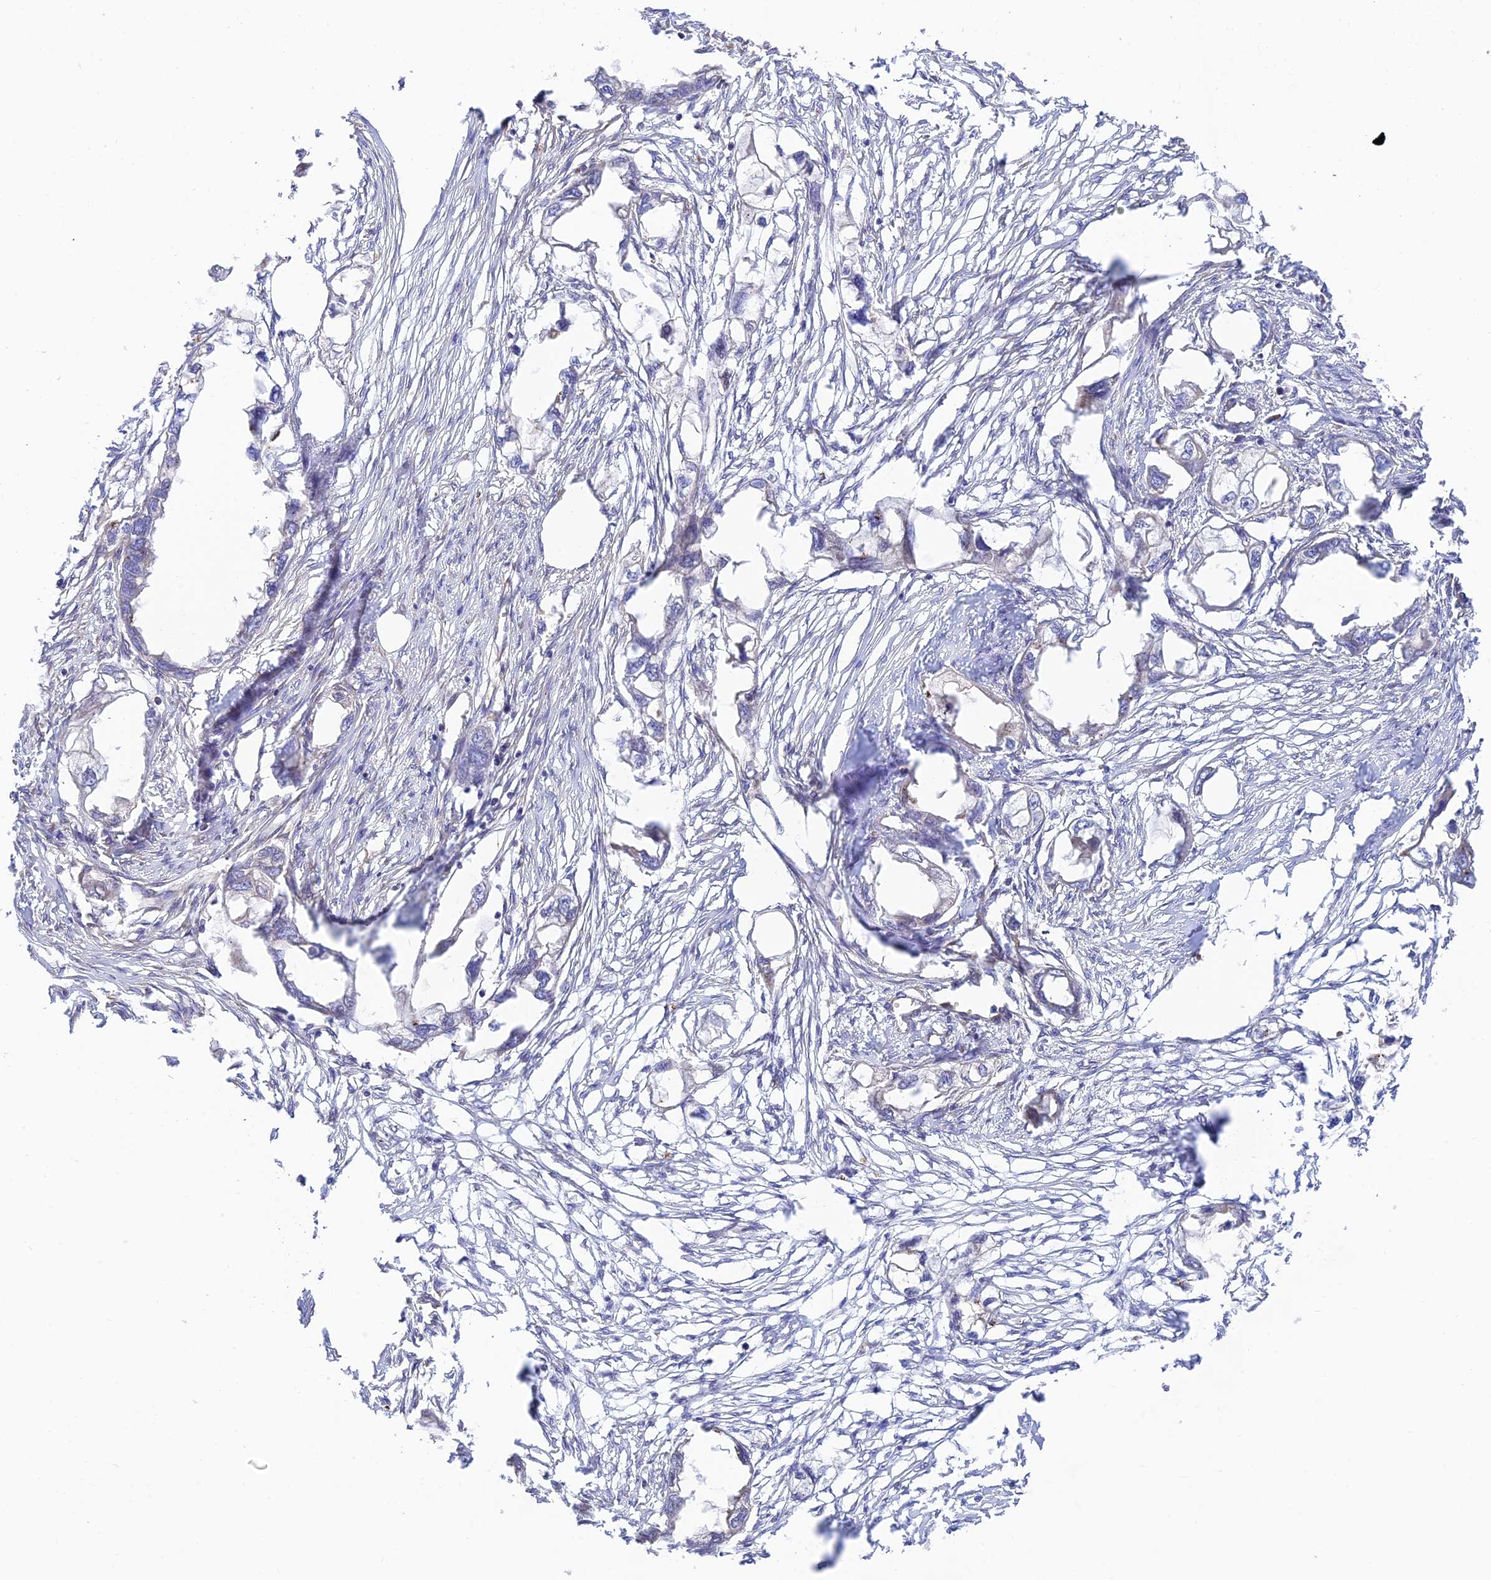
{"staining": {"intensity": "negative", "quantity": "none", "location": "none"}, "tissue": "endometrial cancer", "cell_type": "Tumor cells", "image_type": "cancer", "snomed": [{"axis": "morphology", "description": "Adenocarcinoma, NOS"}, {"axis": "morphology", "description": "Adenocarcinoma, metastatic, NOS"}, {"axis": "topography", "description": "Adipose tissue"}, {"axis": "topography", "description": "Endometrium"}], "caption": "The image reveals no staining of tumor cells in endometrial cancer.", "gene": "KCNAB1", "patient": {"sex": "female", "age": 67}}